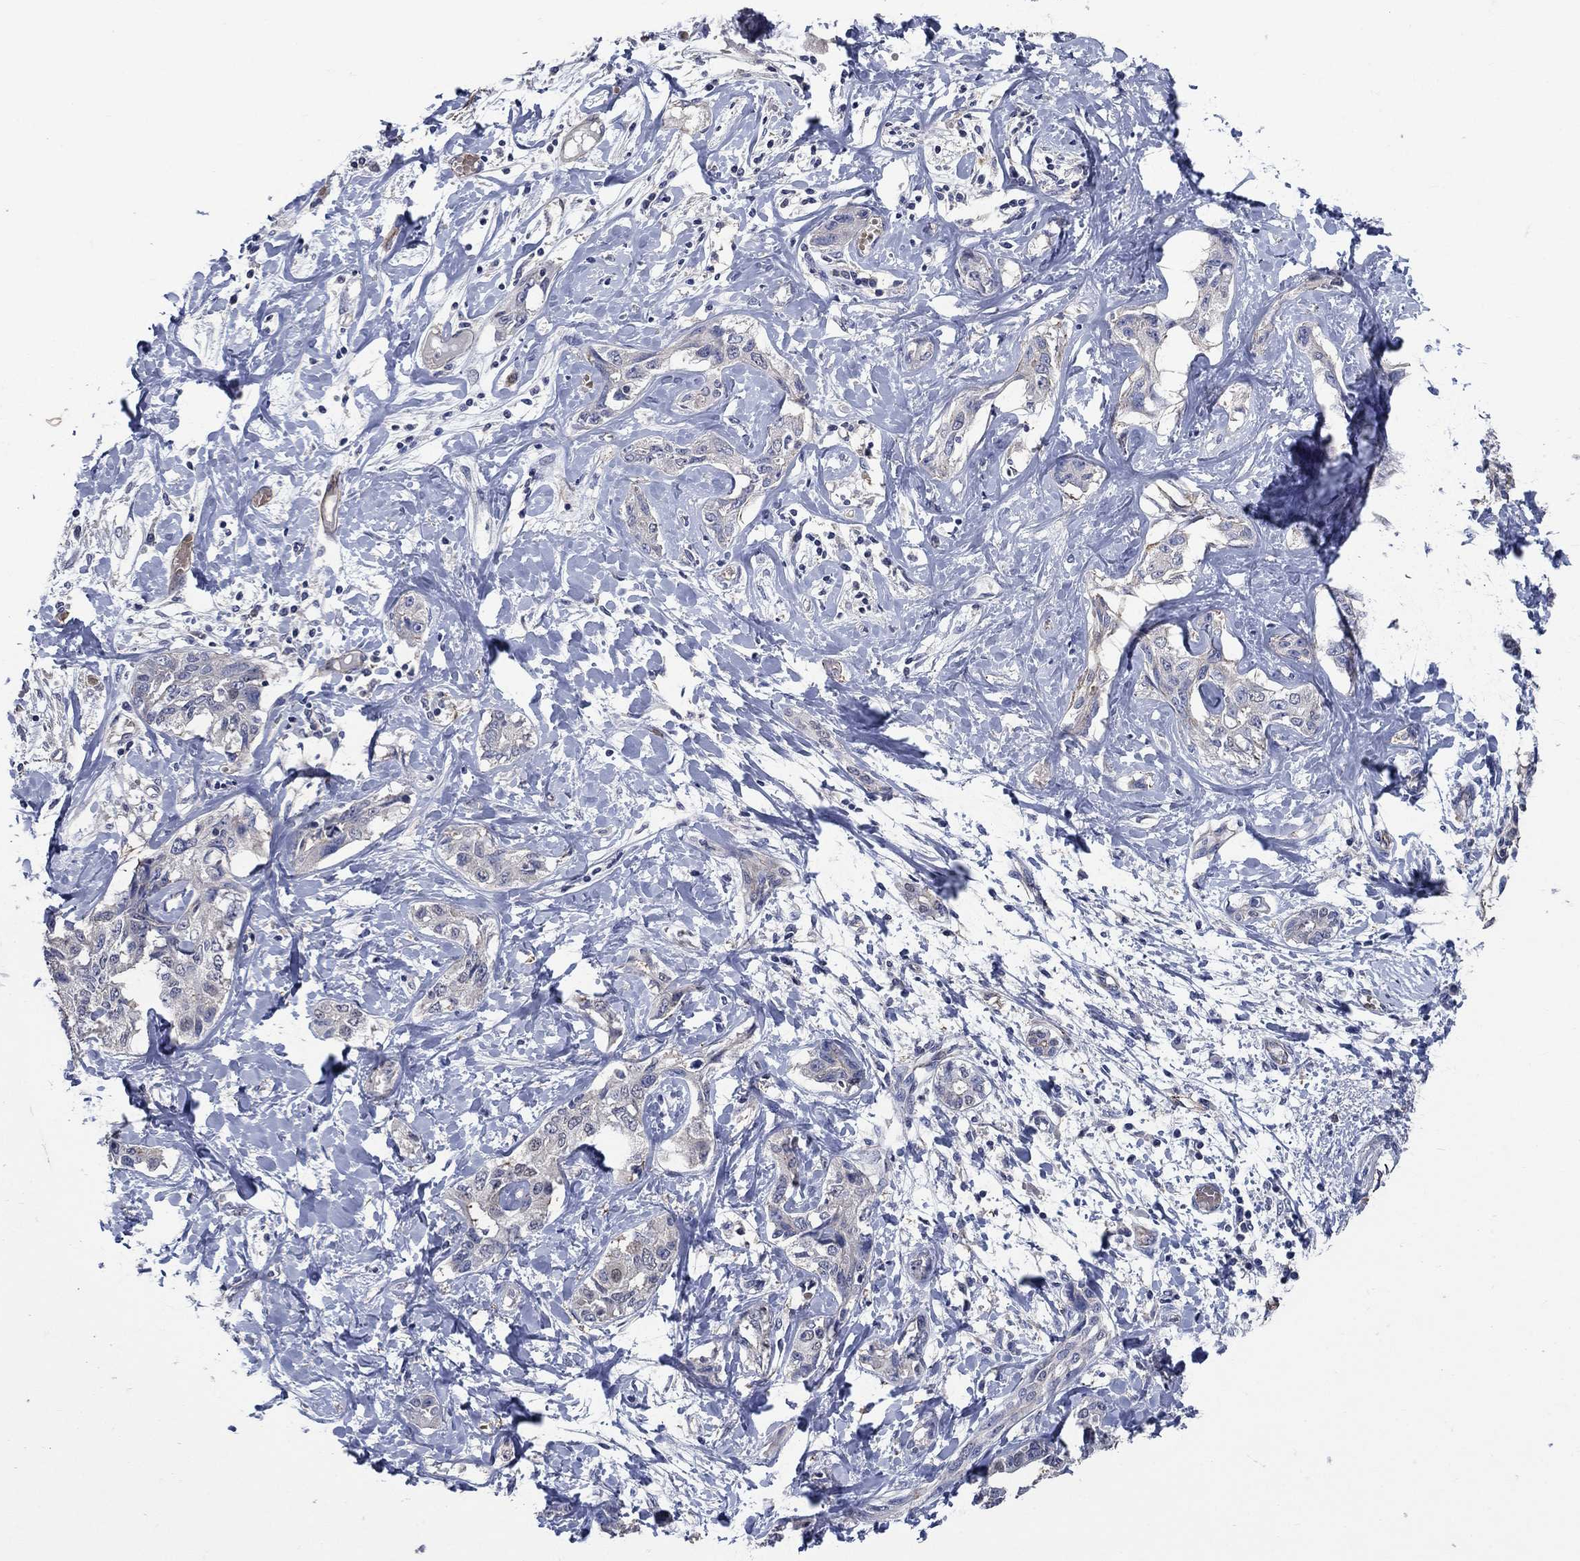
{"staining": {"intensity": "negative", "quantity": "none", "location": "none"}, "tissue": "liver cancer", "cell_type": "Tumor cells", "image_type": "cancer", "snomed": [{"axis": "morphology", "description": "Cholangiocarcinoma"}, {"axis": "topography", "description": "Liver"}], "caption": "IHC image of neoplastic tissue: liver cholangiocarcinoma stained with DAB exhibits no significant protein positivity in tumor cells.", "gene": "FLNC", "patient": {"sex": "male", "age": 59}}